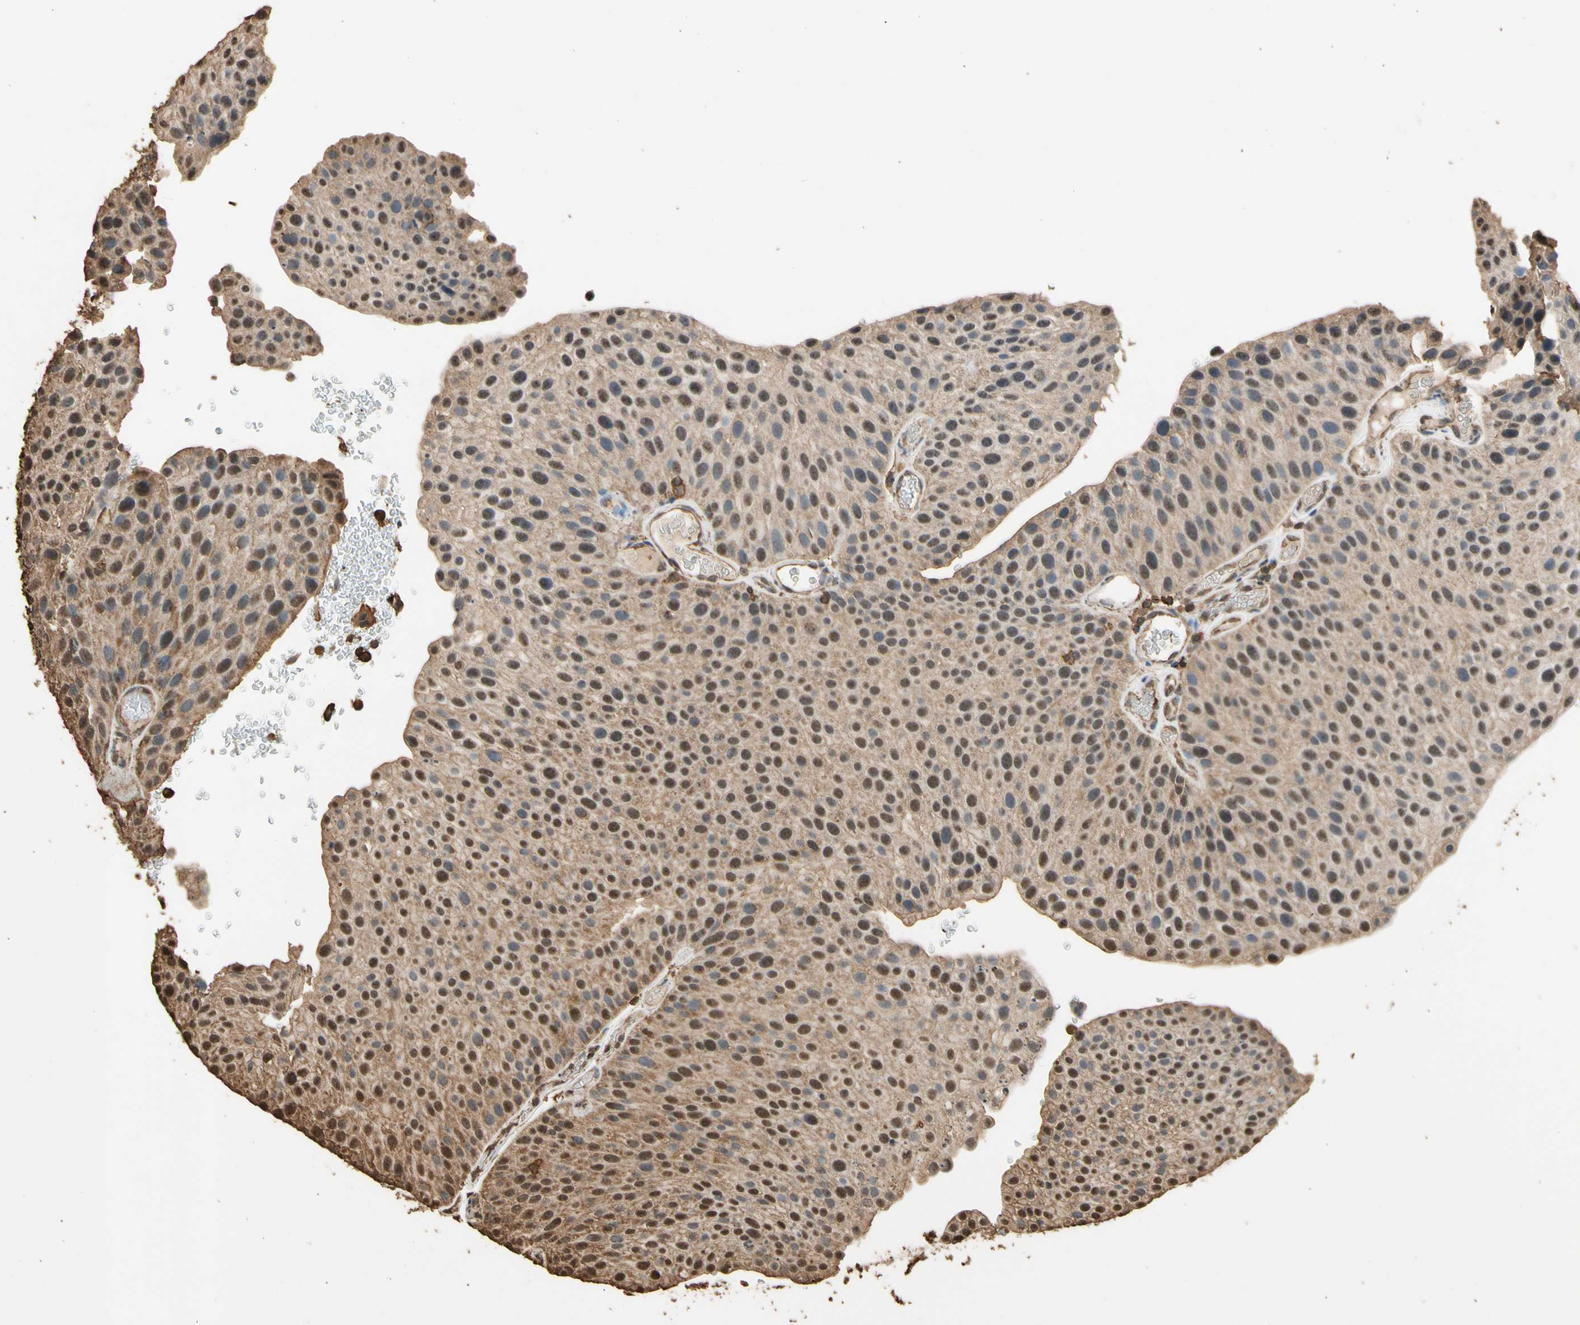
{"staining": {"intensity": "moderate", "quantity": ">75%", "location": "cytoplasmic/membranous,nuclear"}, "tissue": "urothelial cancer", "cell_type": "Tumor cells", "image_type": "cancer", "snomed": [{"axis": "morphology", "description": "Urothelial carcinoma, Low grade"}, {"axis": "topography", "description": "Smooth muscle"}, {"axis": "topography", "description": "Urinary bladder"}], "caption": "IHC of urothelial carcinoma (low-grade) displays medium levels of moderate cytoplasmic/membranous and nuclear expression in approximately >75% of tumor cells.", "gene": "TNFSF13B", "patient": {"sex": "male", "age": 60}}